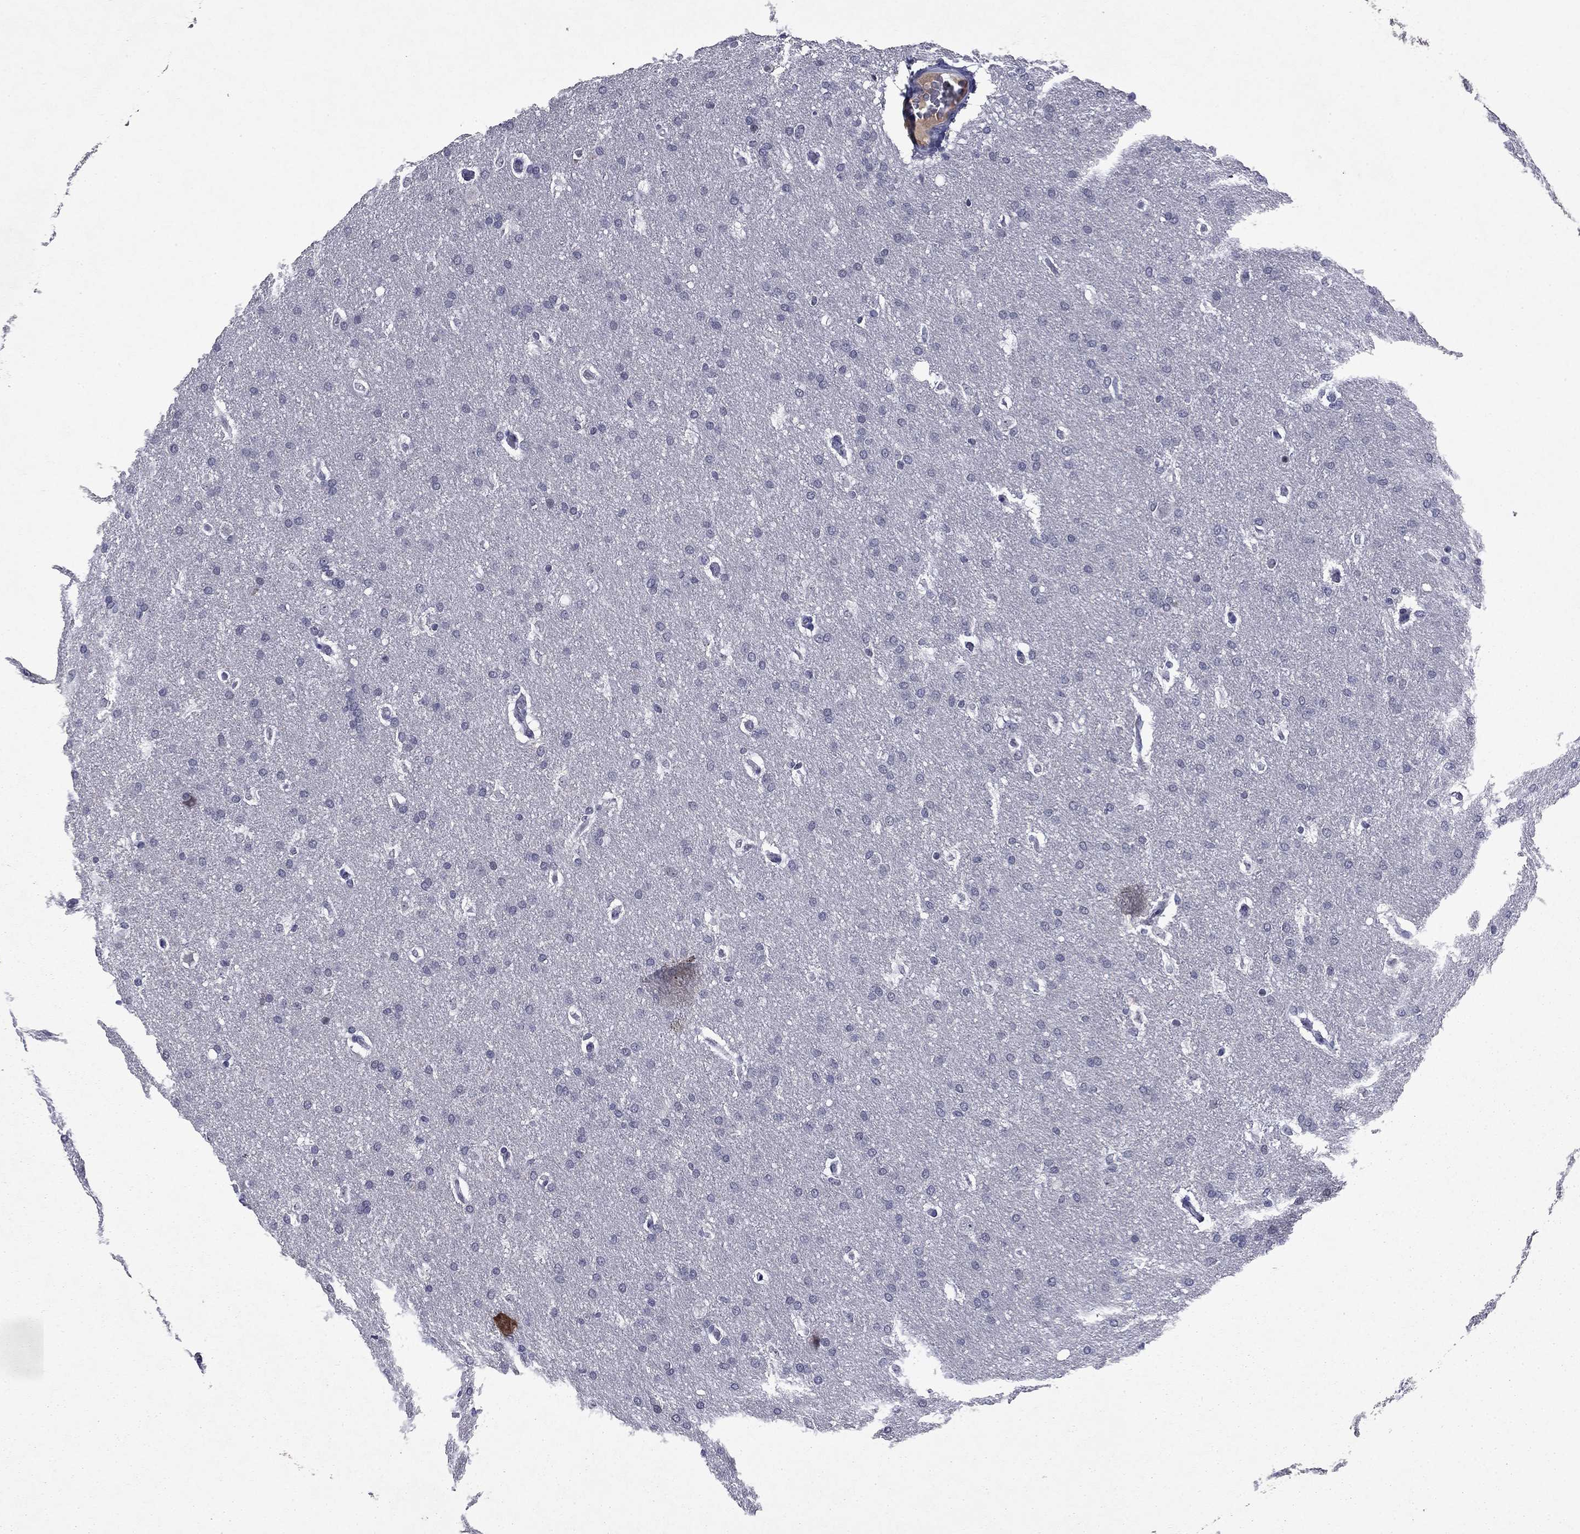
{"staining": {"intensity": "negative", "quantity": "none", "location": "none"}, "tissue": "glioma", "cell_type": "Tumor cells", "image_type": "cancer", "snomed": [{"axis": "morphology", "description": "Glioma, malignant, Low grade"}, {"axis": "topography", "description": "Brain"}], "caption": "Protein analysis of low-grade glioma (malignant) demonstrates no significant staining in tumor cells.", "gene": "ECM1", "patient": {"sex": "female", "age": 37}}